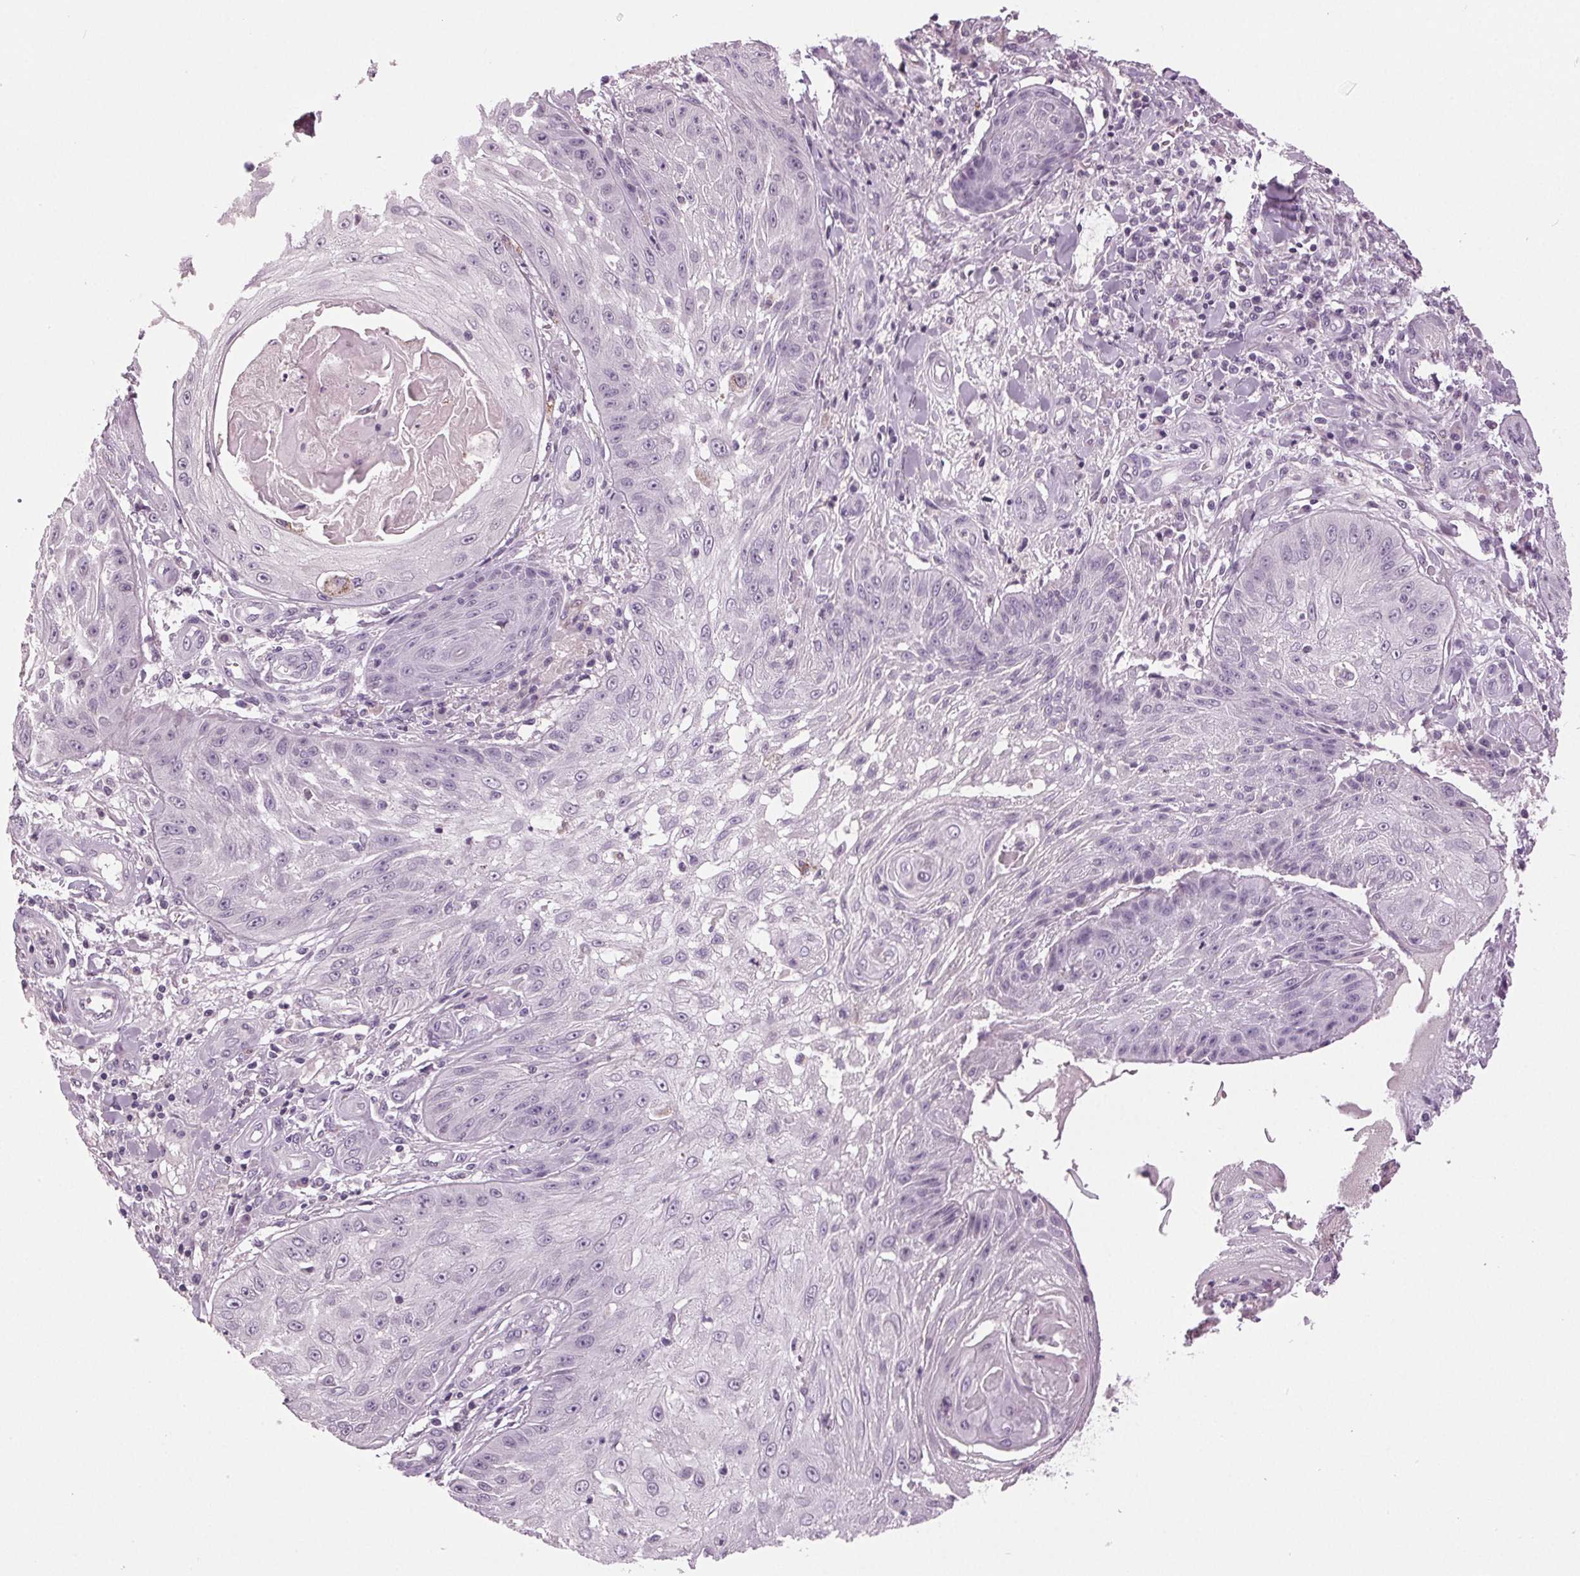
{"staining": {"intensity": "negative", "quantity": "none", "location": "none"}, "tissue": "skin cancer", "cell_type": "Tumor cells", "image_type": "cancer", "snomed": [{"axis": "morphology", "description": "Squamous cell carcinoma, NOS"}, {"axis": "topography", "description": "Skin"}], "caption": "Tumor cells show no significant protein positivity in skin cancer (squamous cell carcinoma).", "gene": "DNAH12", "patient": {"sex": "male", "age": 70}}